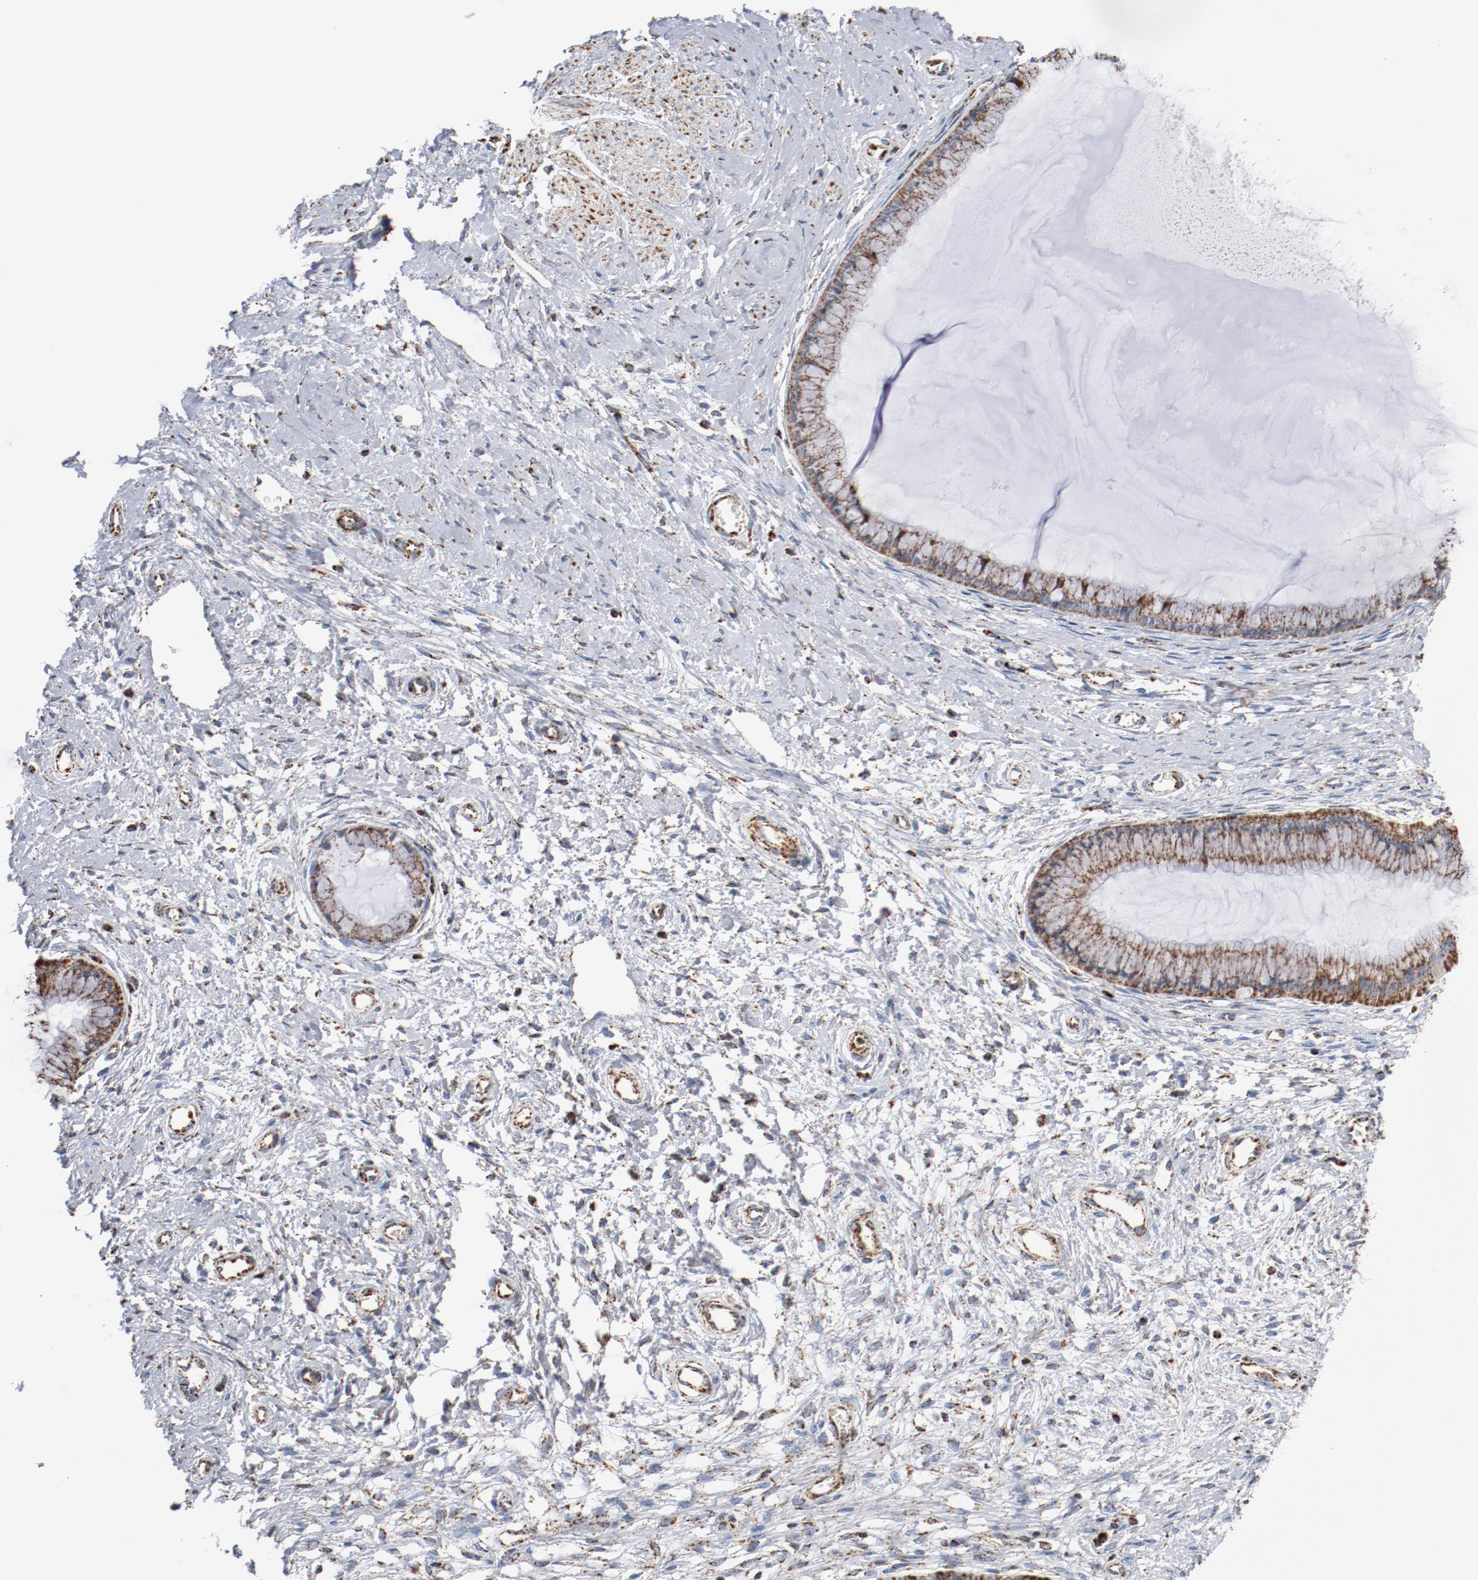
{"staining": {"intensity": "moderate", "quantity": "25%-75%", "location": "cytoplasmic/membranous"}, "tissue": "cervix", "cell_type": "Glandular cells", "image_type": "normal", "snomed": [{"axis": "morphology", "description": "Normal tissue, NOS"}, {"axis": "topography", "description": "Cervix"}], "caption": "High-magnification brightfield microscopy of unremarkable cervix stained with DAB (brown) and counterstained with hematoxylin (blue). glandular cells exhibit moderate cytoplasmic/membranous positivity is identified in about25%-75% of cells.", "gene": "NDUFS4", "patient": {"sex": "female", "age": 27}}